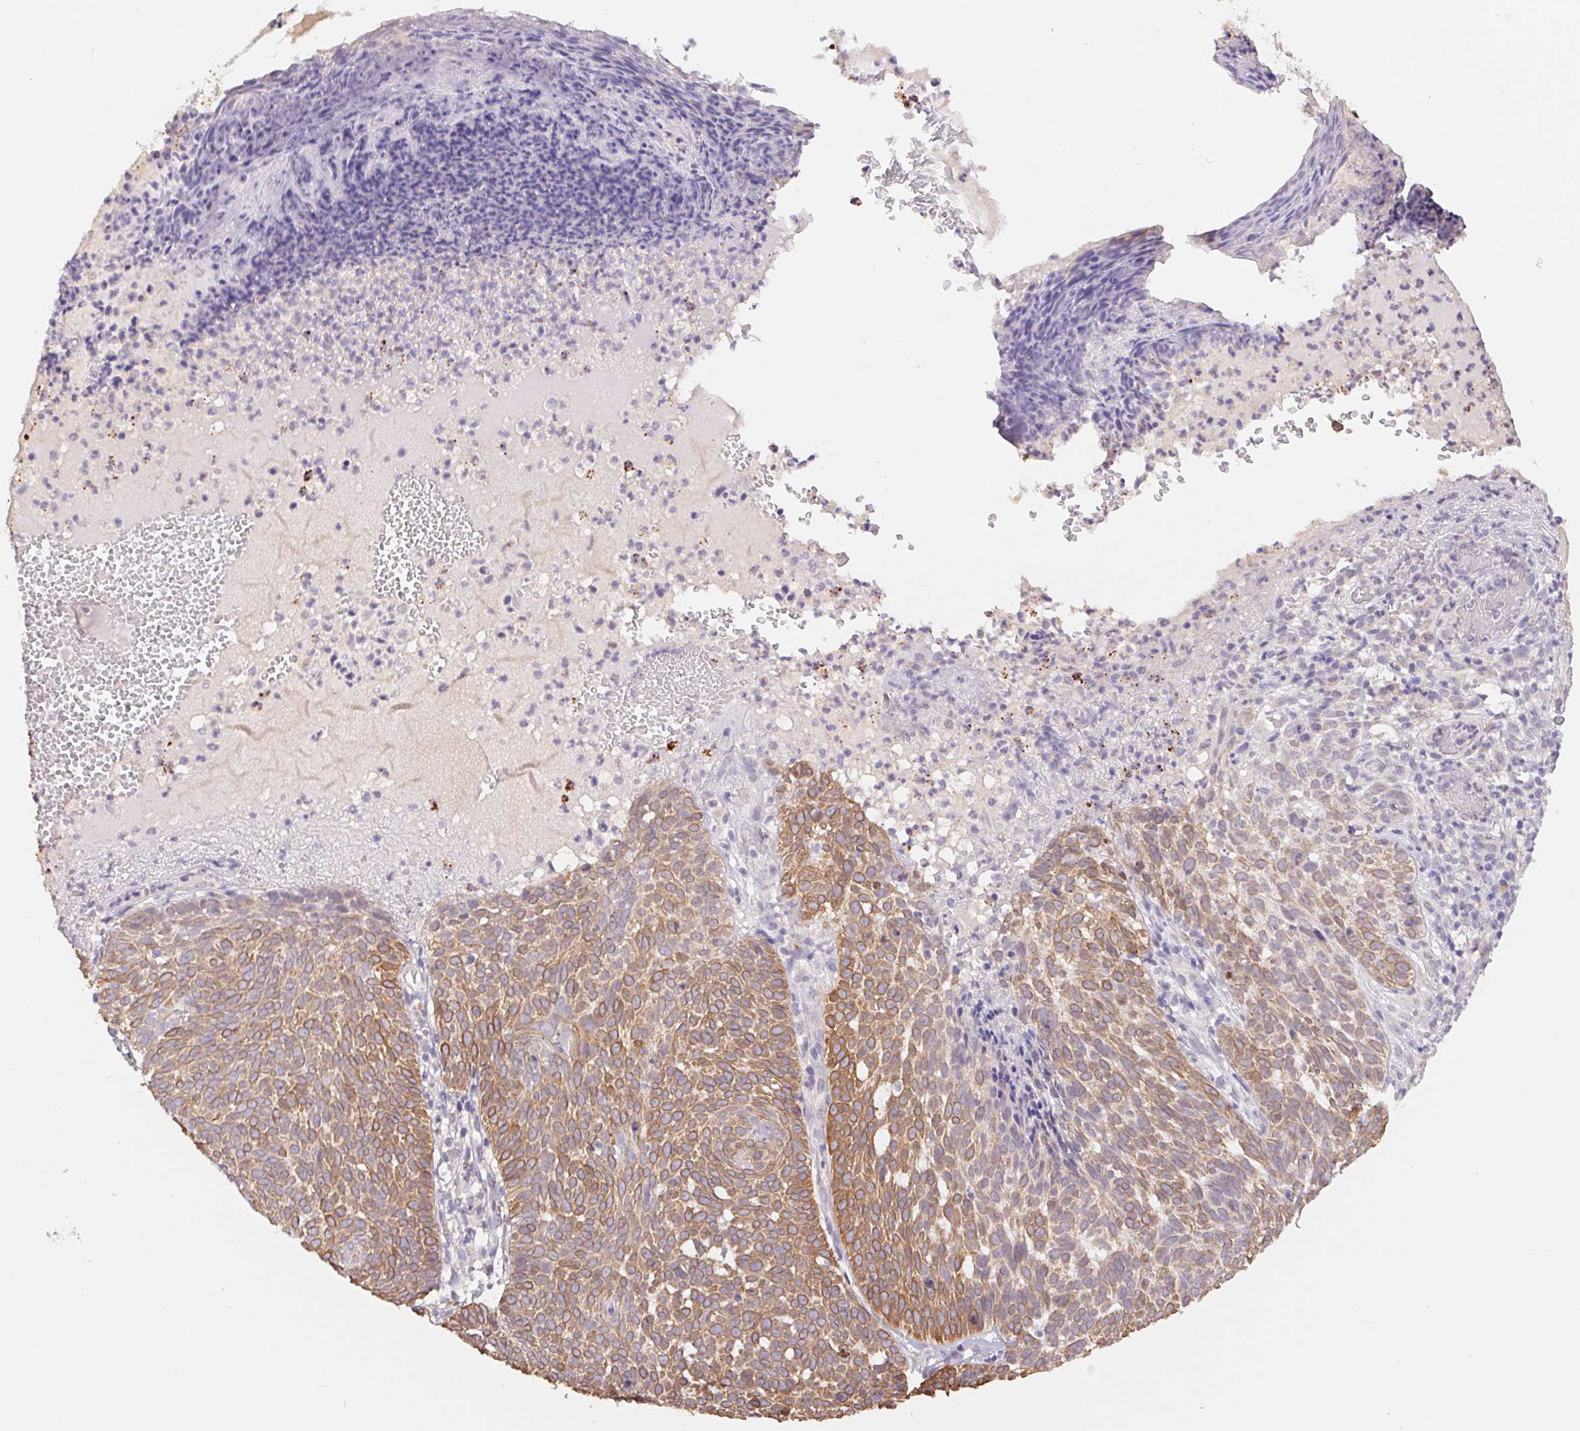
{"staining": {"intensity": "moderate", "quantity": ">75%", "location": "cytoplasmic/membranous"}, "tissue": "skin cancer", "cell_type": "Tumor cells", "image_type": "cancer", "snomed": [{"axis": "morphology", "description": "Basal cell carcinoma"}, {"axis": "topography", "description": "Skin"}], "caption": "IHC (DAB) staining of skin cancer (basal cell carcinoma) demonstrates moderate cytoplasmic/membranous protein staining in about >75% of tumor cells.", "gene": "PNMA8B", "patient": {"sex": "male", "age": 90}}